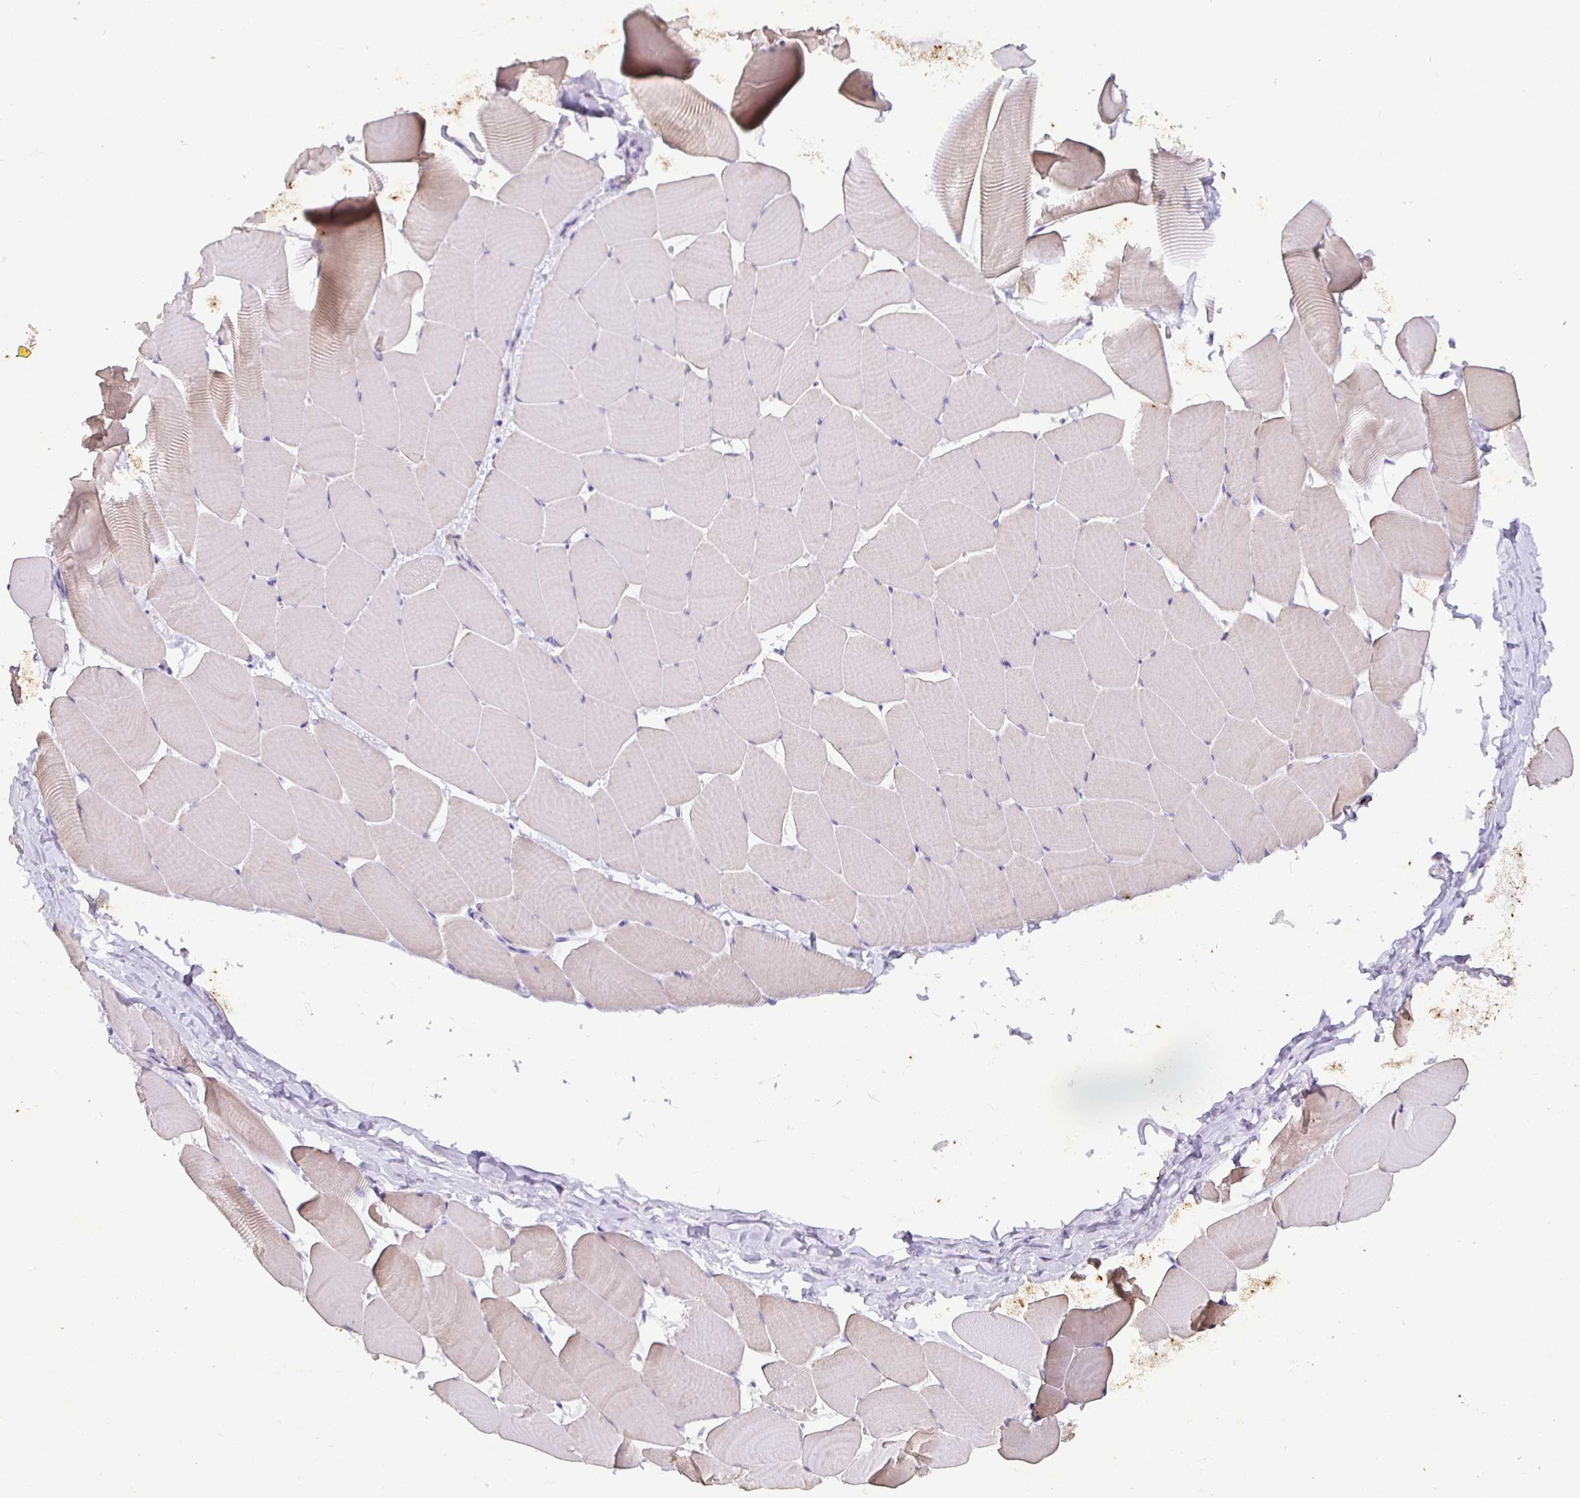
{"staining": {"intensity": "negative", "quantity": "none", "location": "none"}, "tissue": "skeletal muscle", "cell_type": "Myocytes", "image_type": "normal", "snomed": [{"axis": "morphology", "description": "Normal tissue, NOS"}, {"axis": "topography", "description": "Skeletal muscle"}], "caption": "Myocytes are negative for protein expression in unremarkable human skeletal muscle. (DAB (3,3'-diaminobenzidine) immunohistochemistry (IHC), high magnification).", "gene": "SHISA4", "patient": {"sex": "male", "age": 25}}